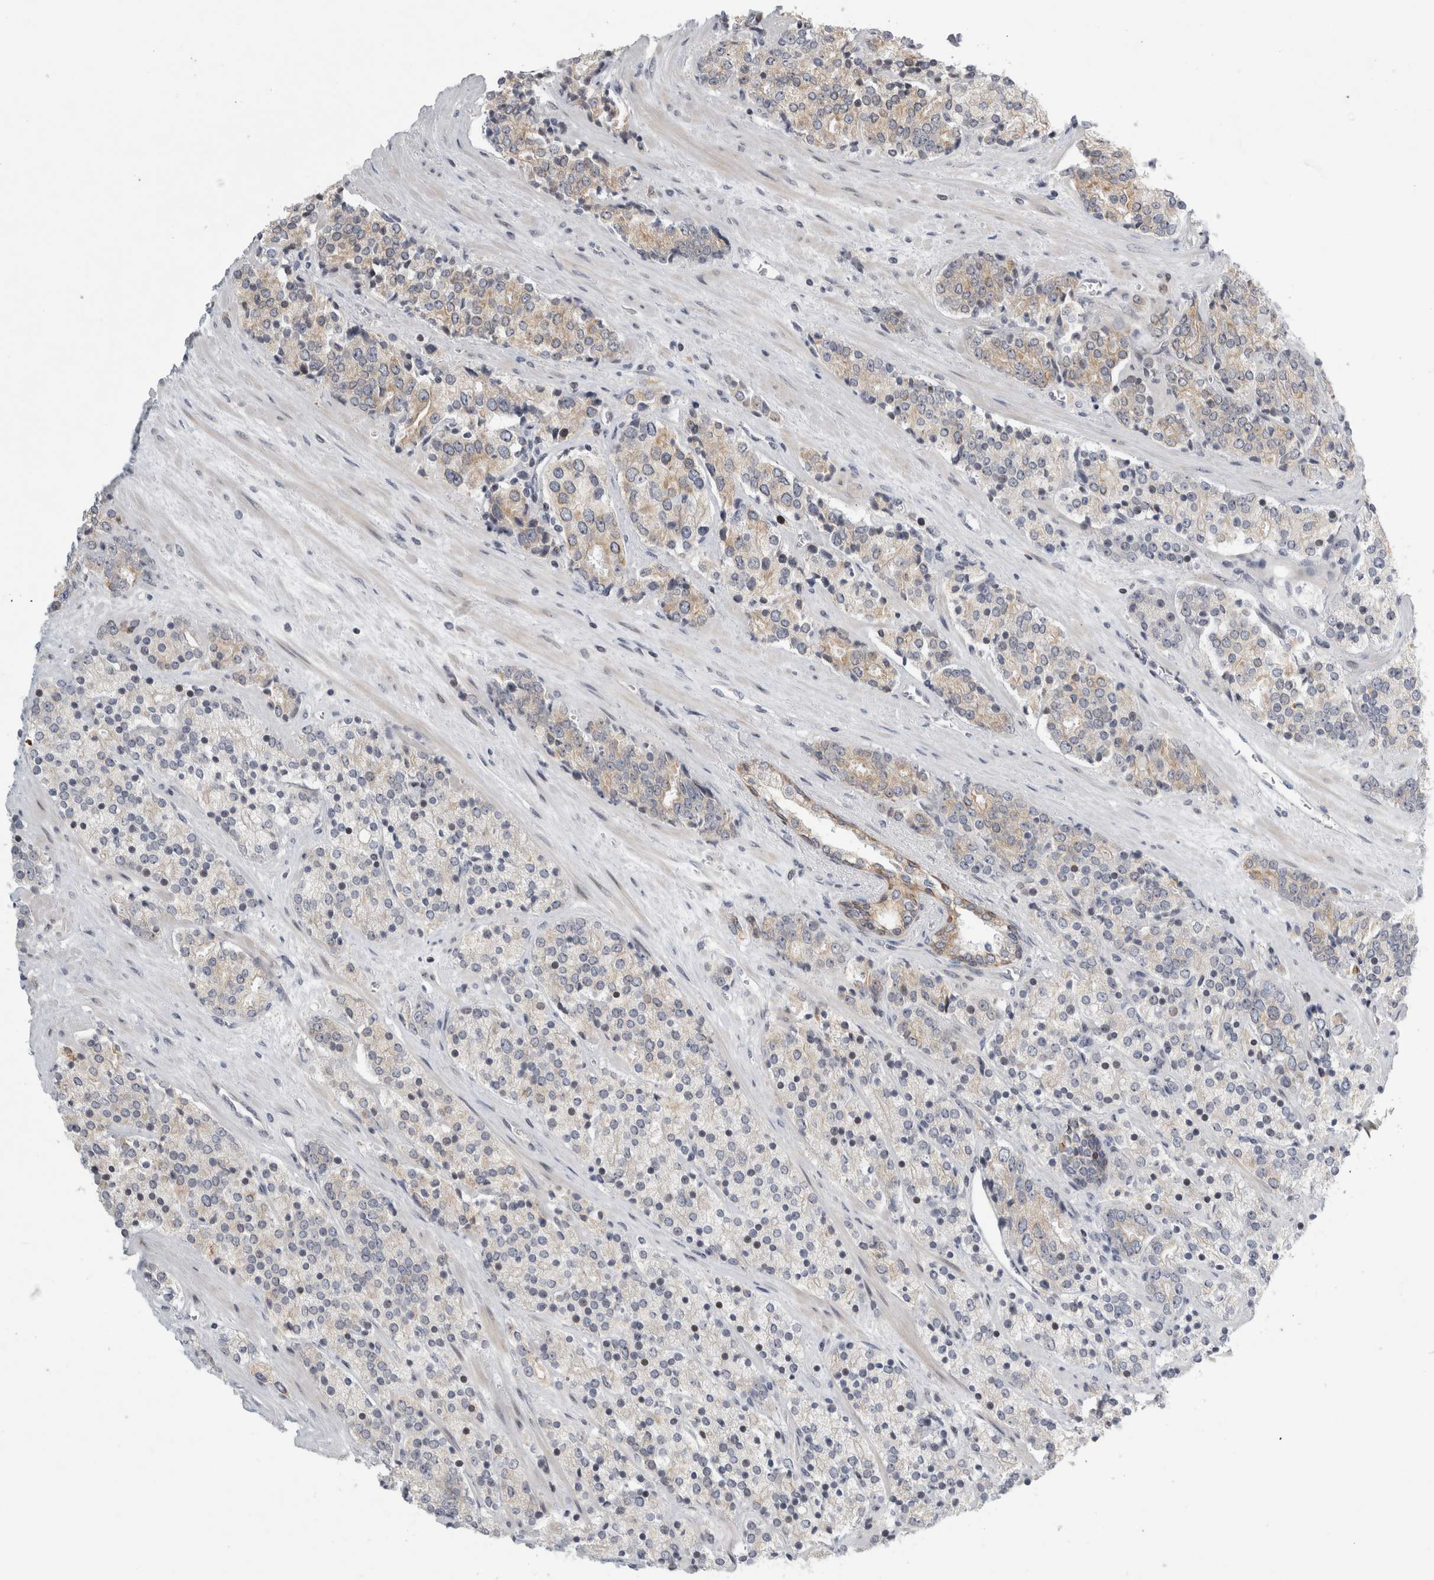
{"staining": {"intensity": "weak", "quantity": "<25%", "location": "cytoplasmic/membranous"}, "tissue": "prostate cancer", "cell_type": "Tumor cells", "image_type": "cancer", "snomed": [{"axis": "morphology", "description": "Adenocarcinoma, High grade"}, {"axis": "topography", "description": "Prostate"}], "caption": "High magnification brightfield microscopy of prostate cancer stained with DAB (3,3'-diaminobenzidine) (brown) and counterstained with hematoxylin (blue): tumor cells show no significant positivity. Brightfield microscopy of immunohistochemistry stained with DAB (brown) and hematoxylin (blue), captured at high magnification.", "gene": "UTP25", "patient": {"sex": "male", "age": 71}}